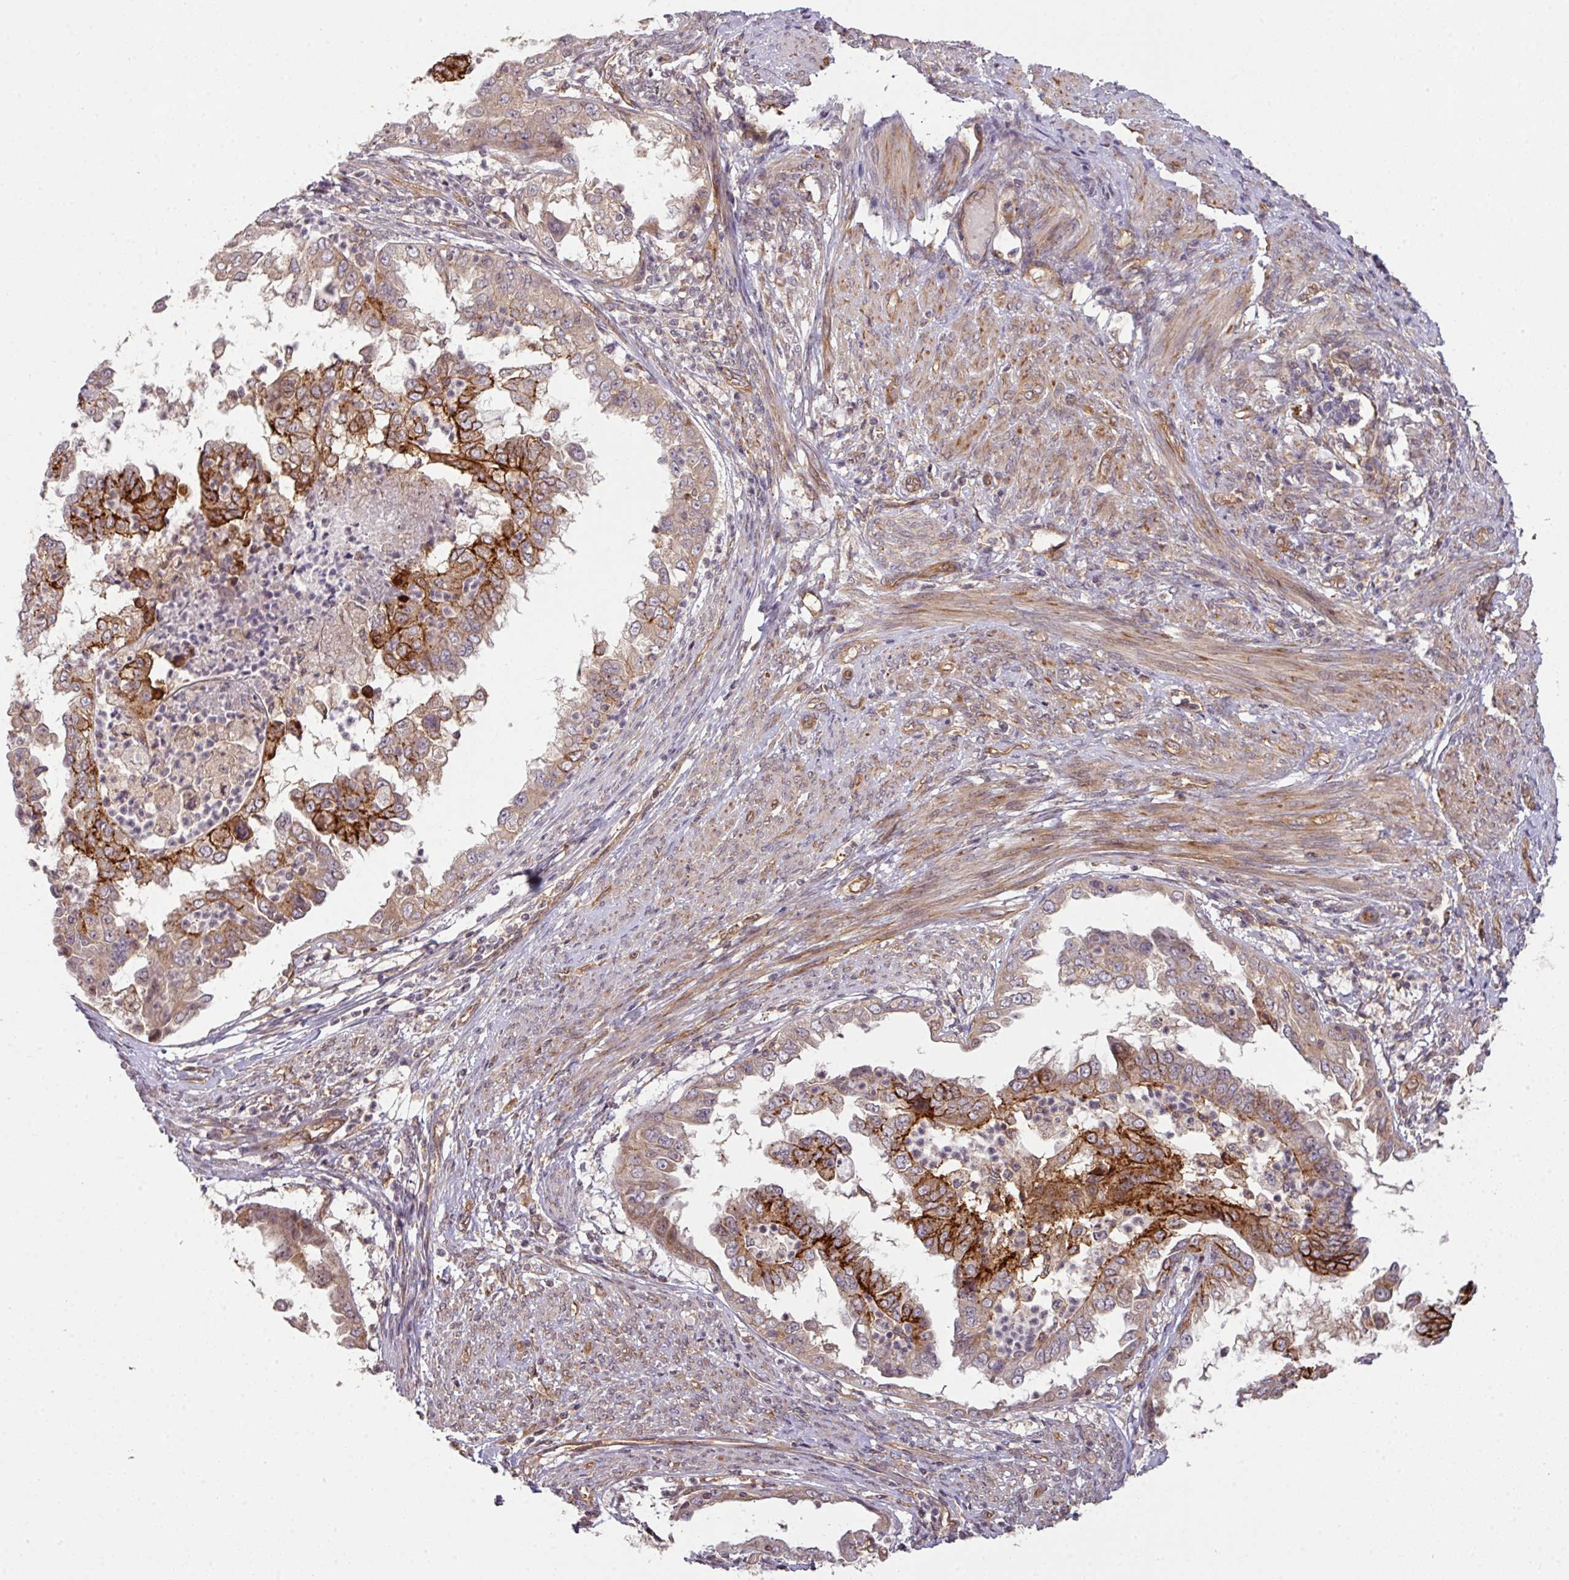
{"staining": {"intensity": "strong", "quantity": "25%-75%", "location": "cytoplasmic/membranous"}, "tissue": "endometrial cancer", "cell_type": "Tumor cells", "image_type": "cancer", "snomed": [{"axis": "morphology", "description": "Adenocarcinoma, NOS"}, {"axis": "topography", "description": "Endometrium"}], "caption": "An image of human adenocarcinoma (endometrial) stained for a protein shows strong cytoplasmic/membranous brown staining in tumor cells.", "gene": "CYFIP2", "patient": {"sex": "female", "age": 85}}